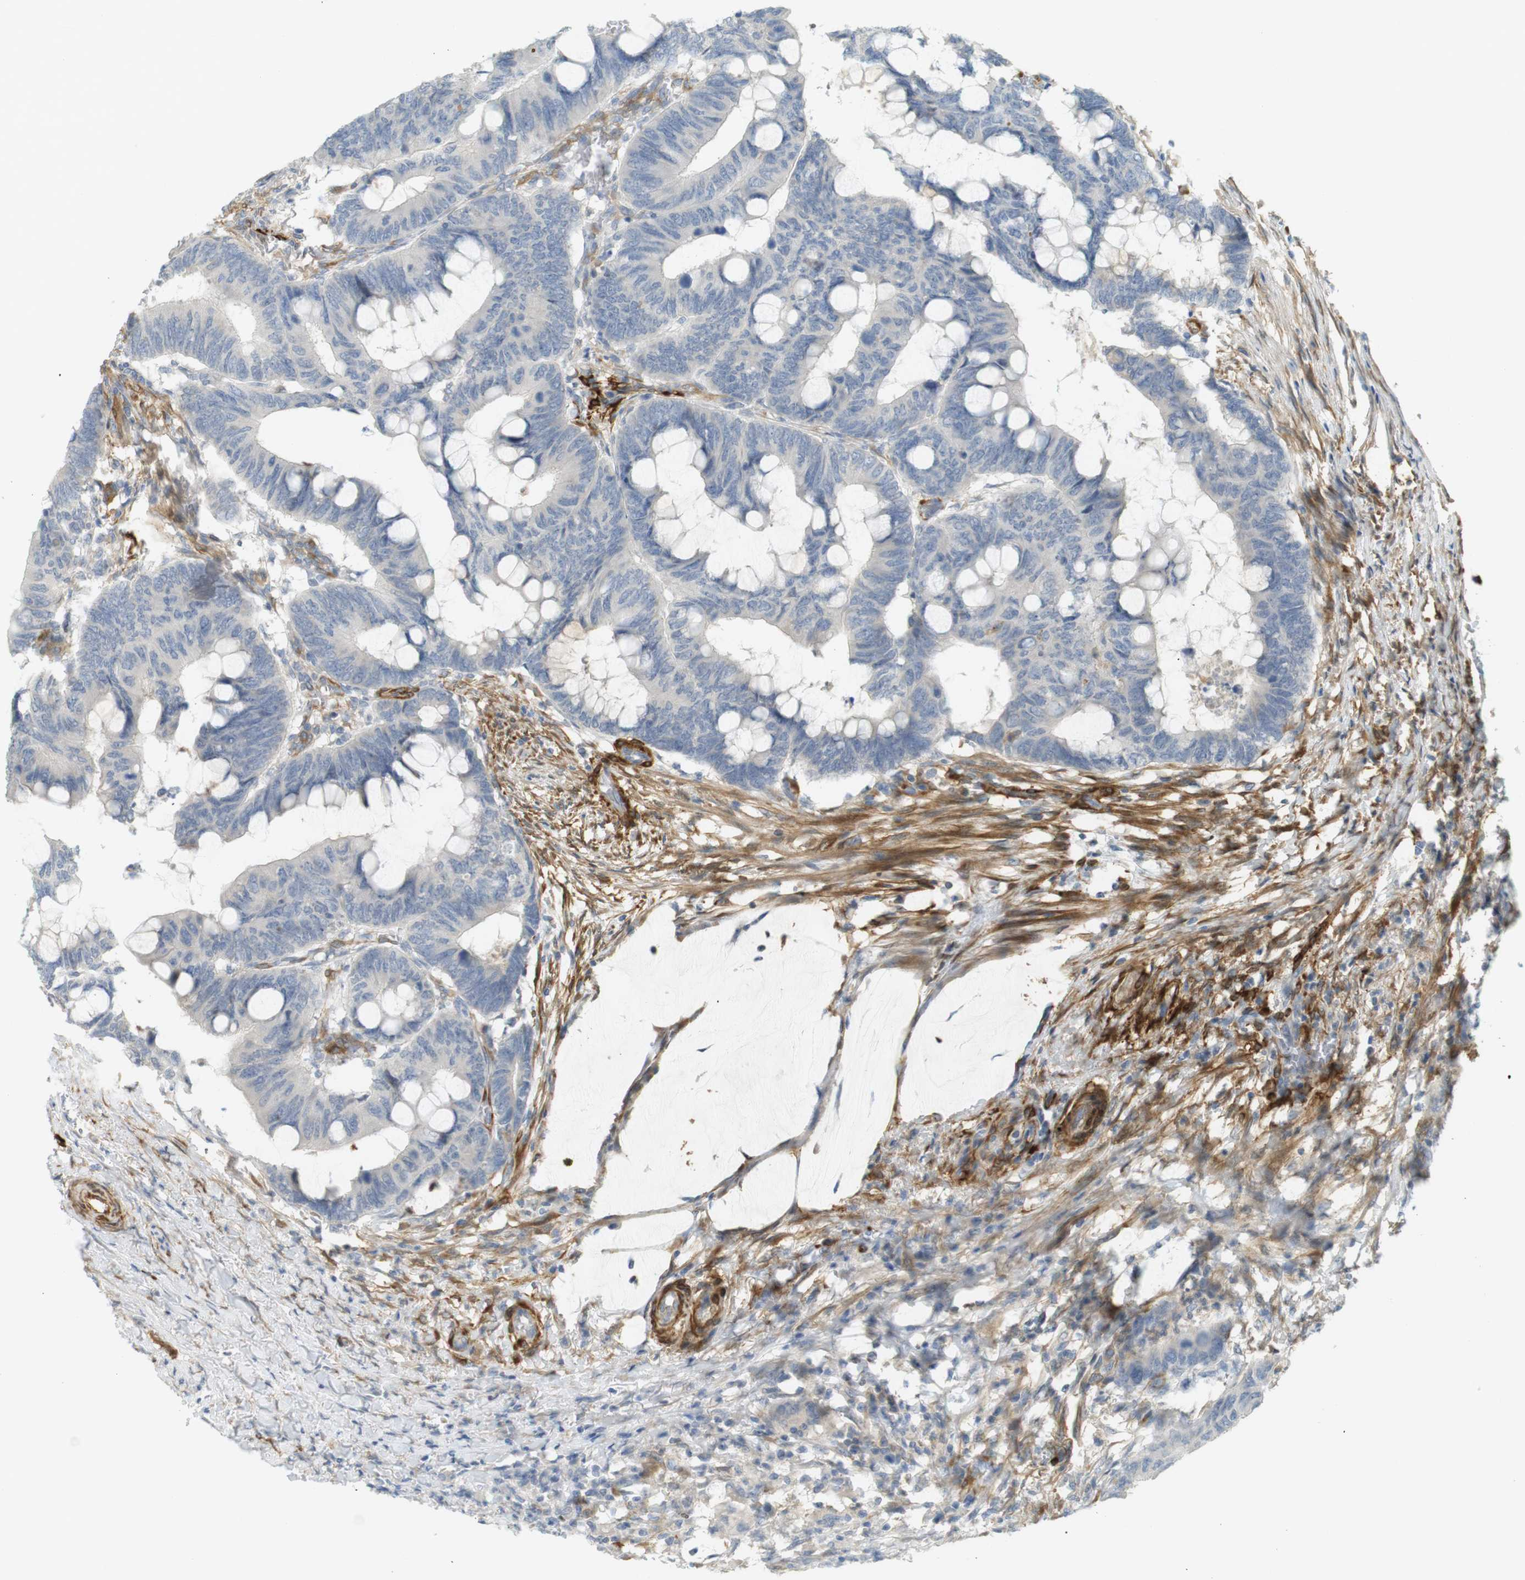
{"staining": {"intensity": "negative", "quantity": "none", "location": "none"}, "tissue": "colorectal cancer", "cell_type": "Tumor cells", "image_type": "cancer", "snomed": [{"axis": "morphology", "description": "Normal tissue, NOS"}, {"axis": "morphology", "description": "Adenocarcinoma, NOS"}, {"axis": "topography", "description": "Rectum"}, {"axis": "topography", "description": "Peripheral nerve tissue"}], "caption": "DAB immunohistochemical staining of colorectal cancer shows no significant positivity in tumor cells.", "gene": "PDE3A", "patient": {"sex": "male", "age": 92}}